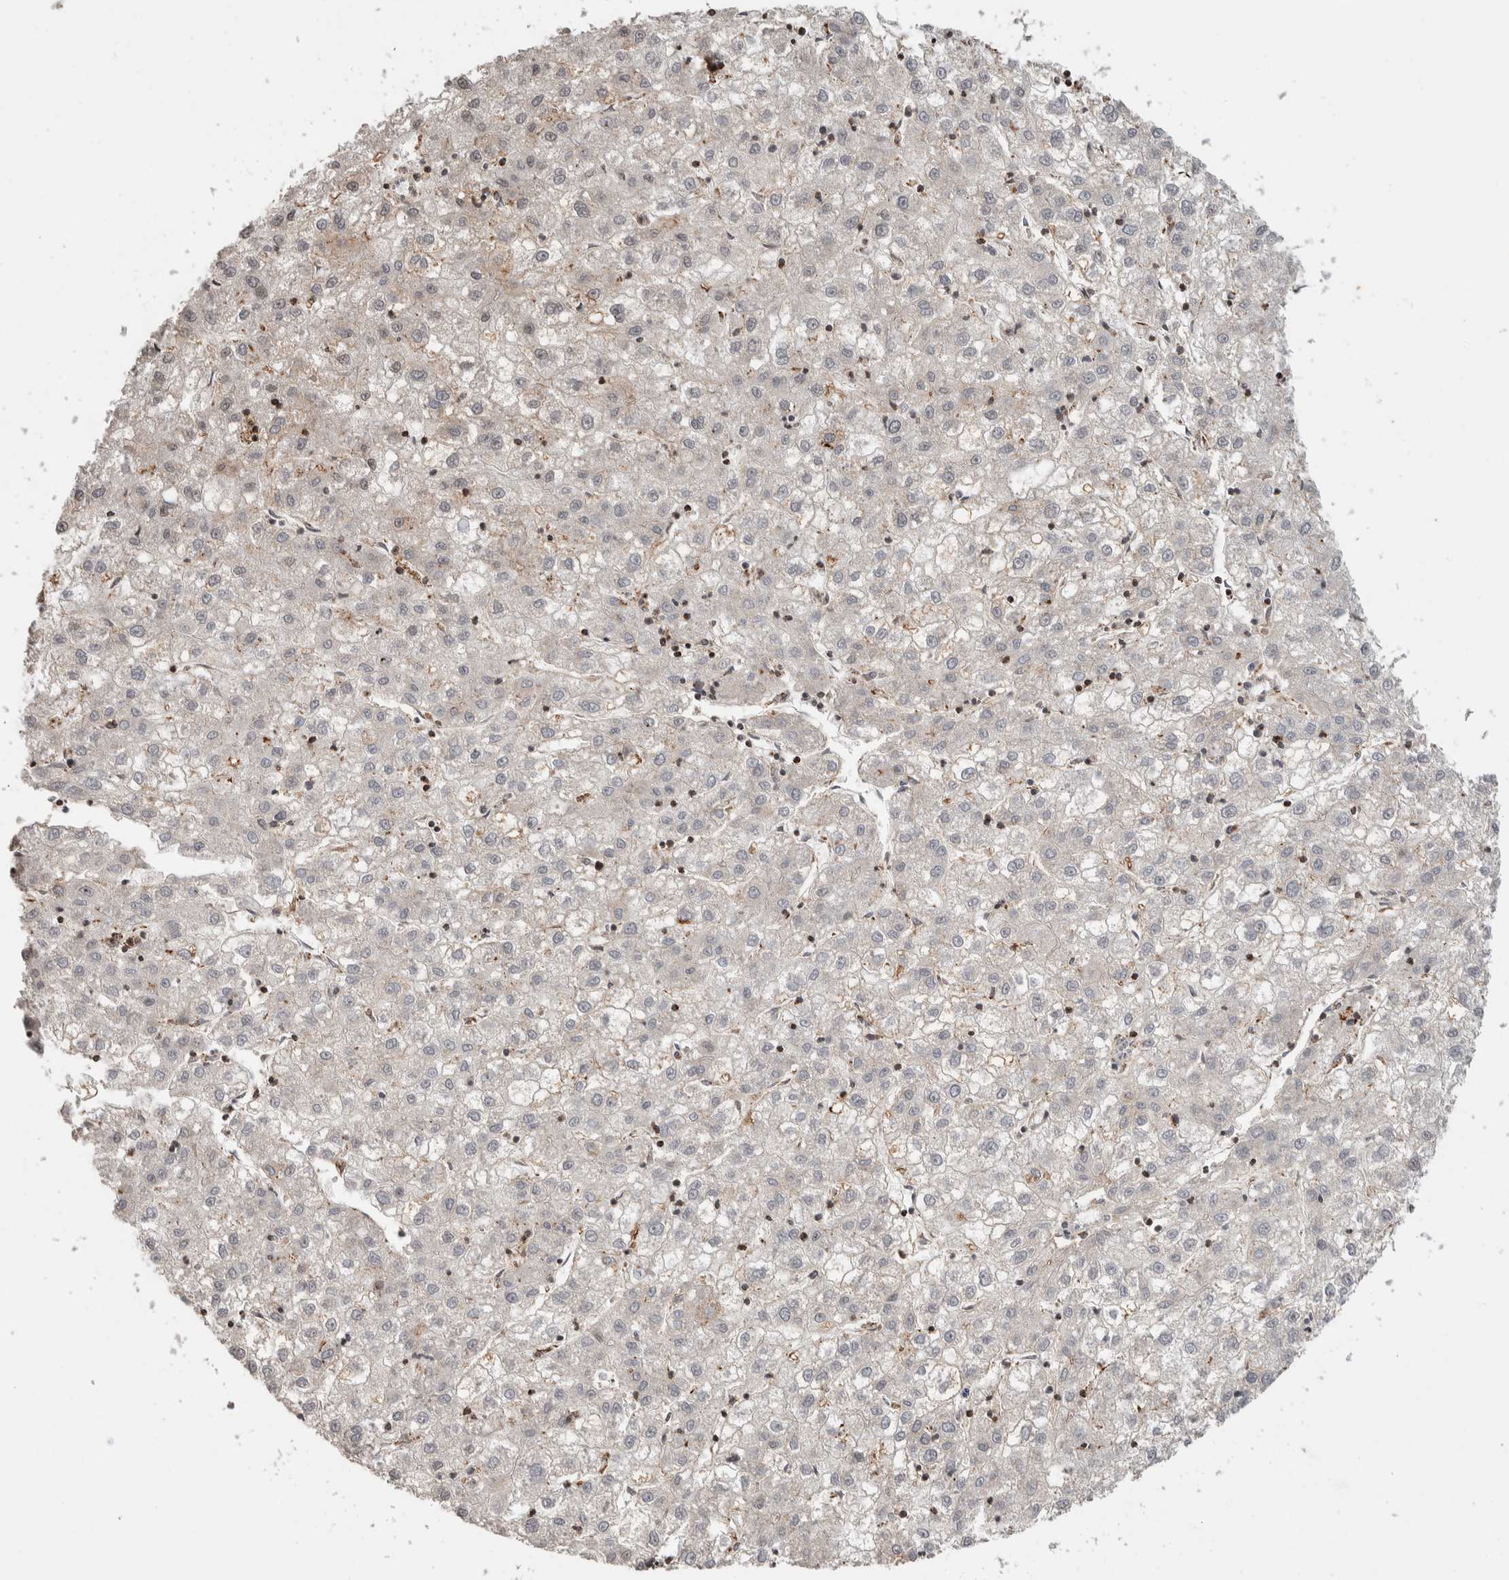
{"staining": {"intensity": "negative", "quantity": "none", "location": "none"}, "tissue": "liver cancer", "cell_type": "Tumor cells", "image_type": "cancer", "snomed": [{"axis": "morphology", "description": "Carcinoma, Hepatocellular, NOS"}, {"axis": "topography", "description": "Liver"}], "caption": "Immunohistochemistry (IHC) of liver cancer (hepatocellular carcinoma) displays no expression in tumor cells. (DAB immunohistochemistry with hematoxylin counter stain).", "gene": "ZNF521", "patient": {"sex": "male", "age": 72}}